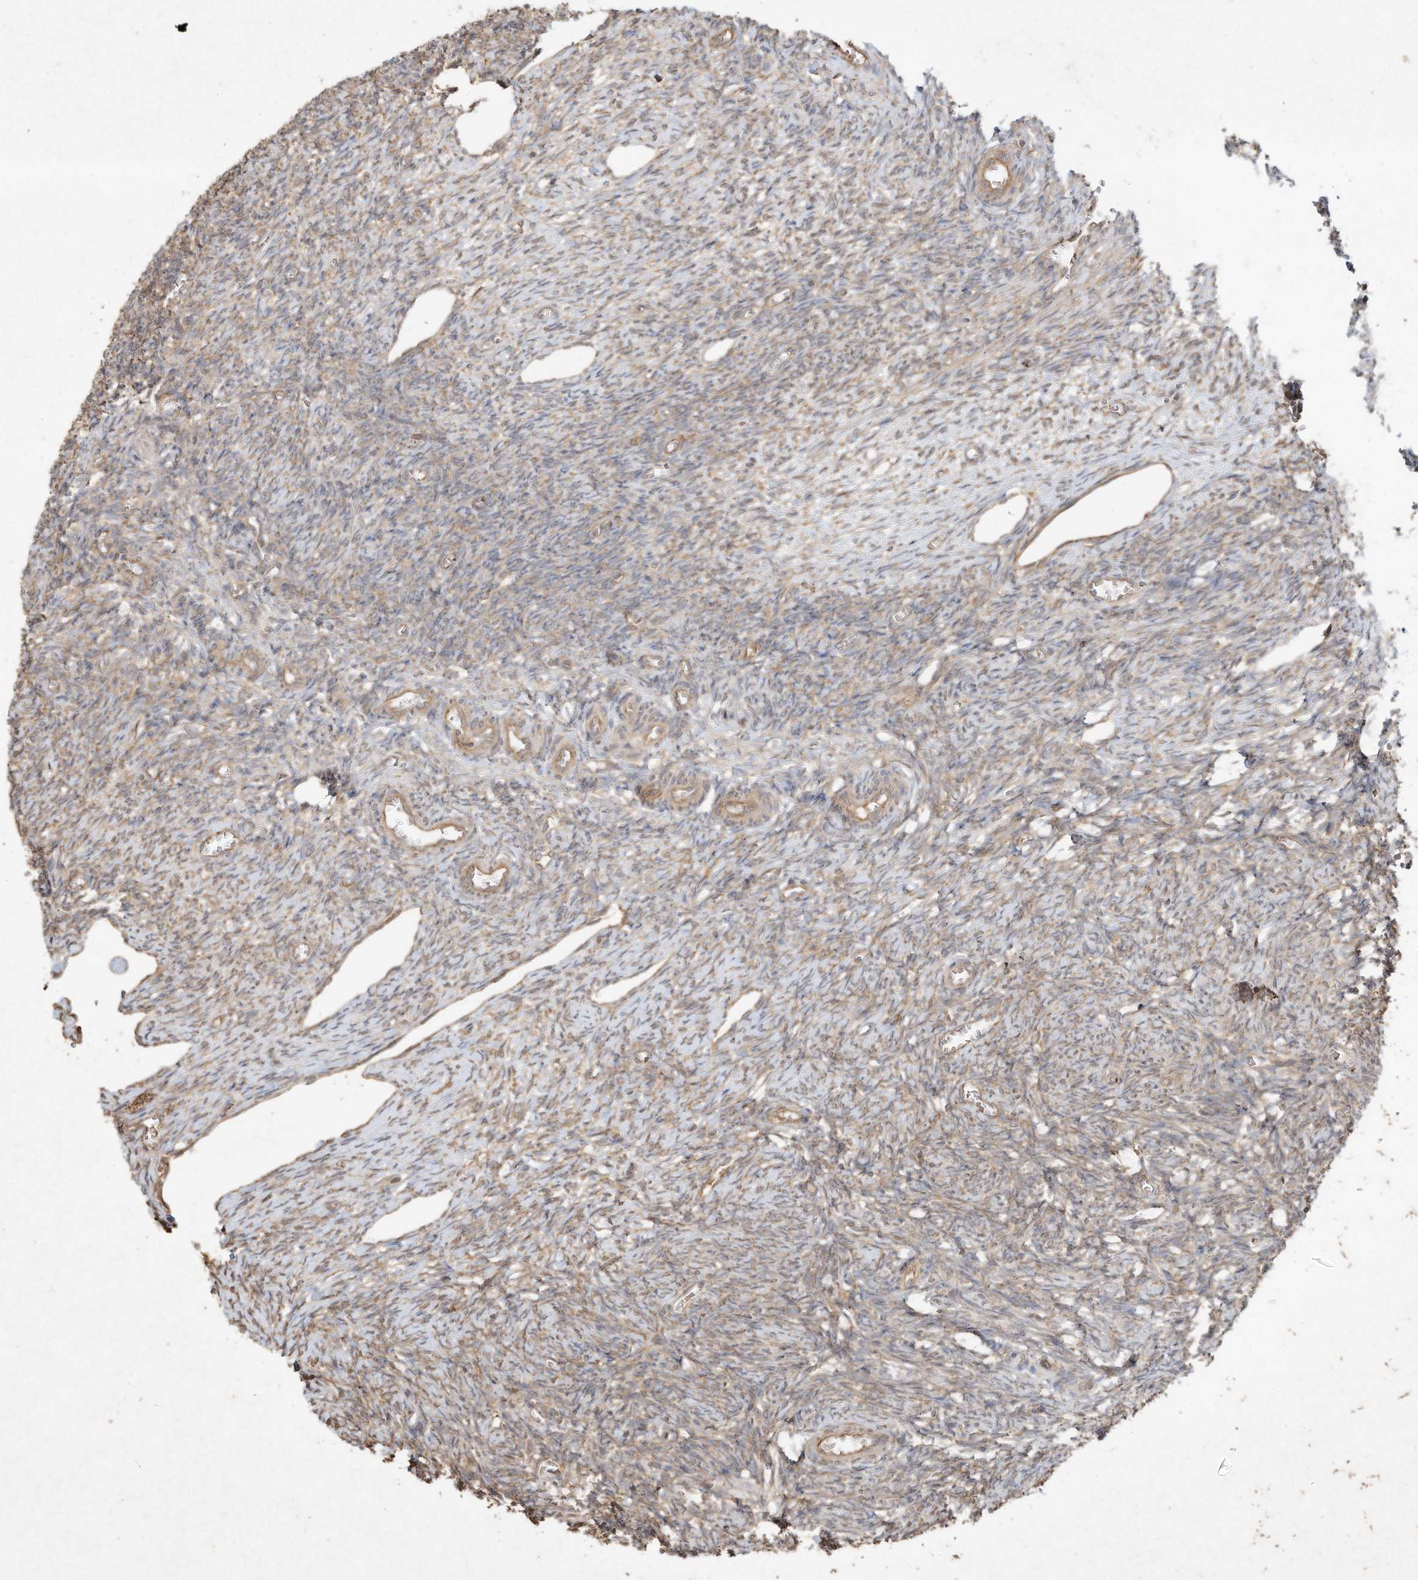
{"staining": {"intensity": "weak", "quantity": ">75%", "location": "cytoplasmic/membranous"}, "tissue": "ovary", "cell_type": "Ovarian stroma cells", "image_type": "normal", "snomed": [{"axis": "morphology", "description": "Normal tissue, NOS"}, {"axis": "topography", "description": "Ovary"}], "caption": "Brown immunohistochemical staining in benign ovary shows weak cytoplasmic/membranous positivity in about >75% of ovarian stroma cells.", "gene": "DYNC1I2", "patient": {"sex": "female", "age": 27}}